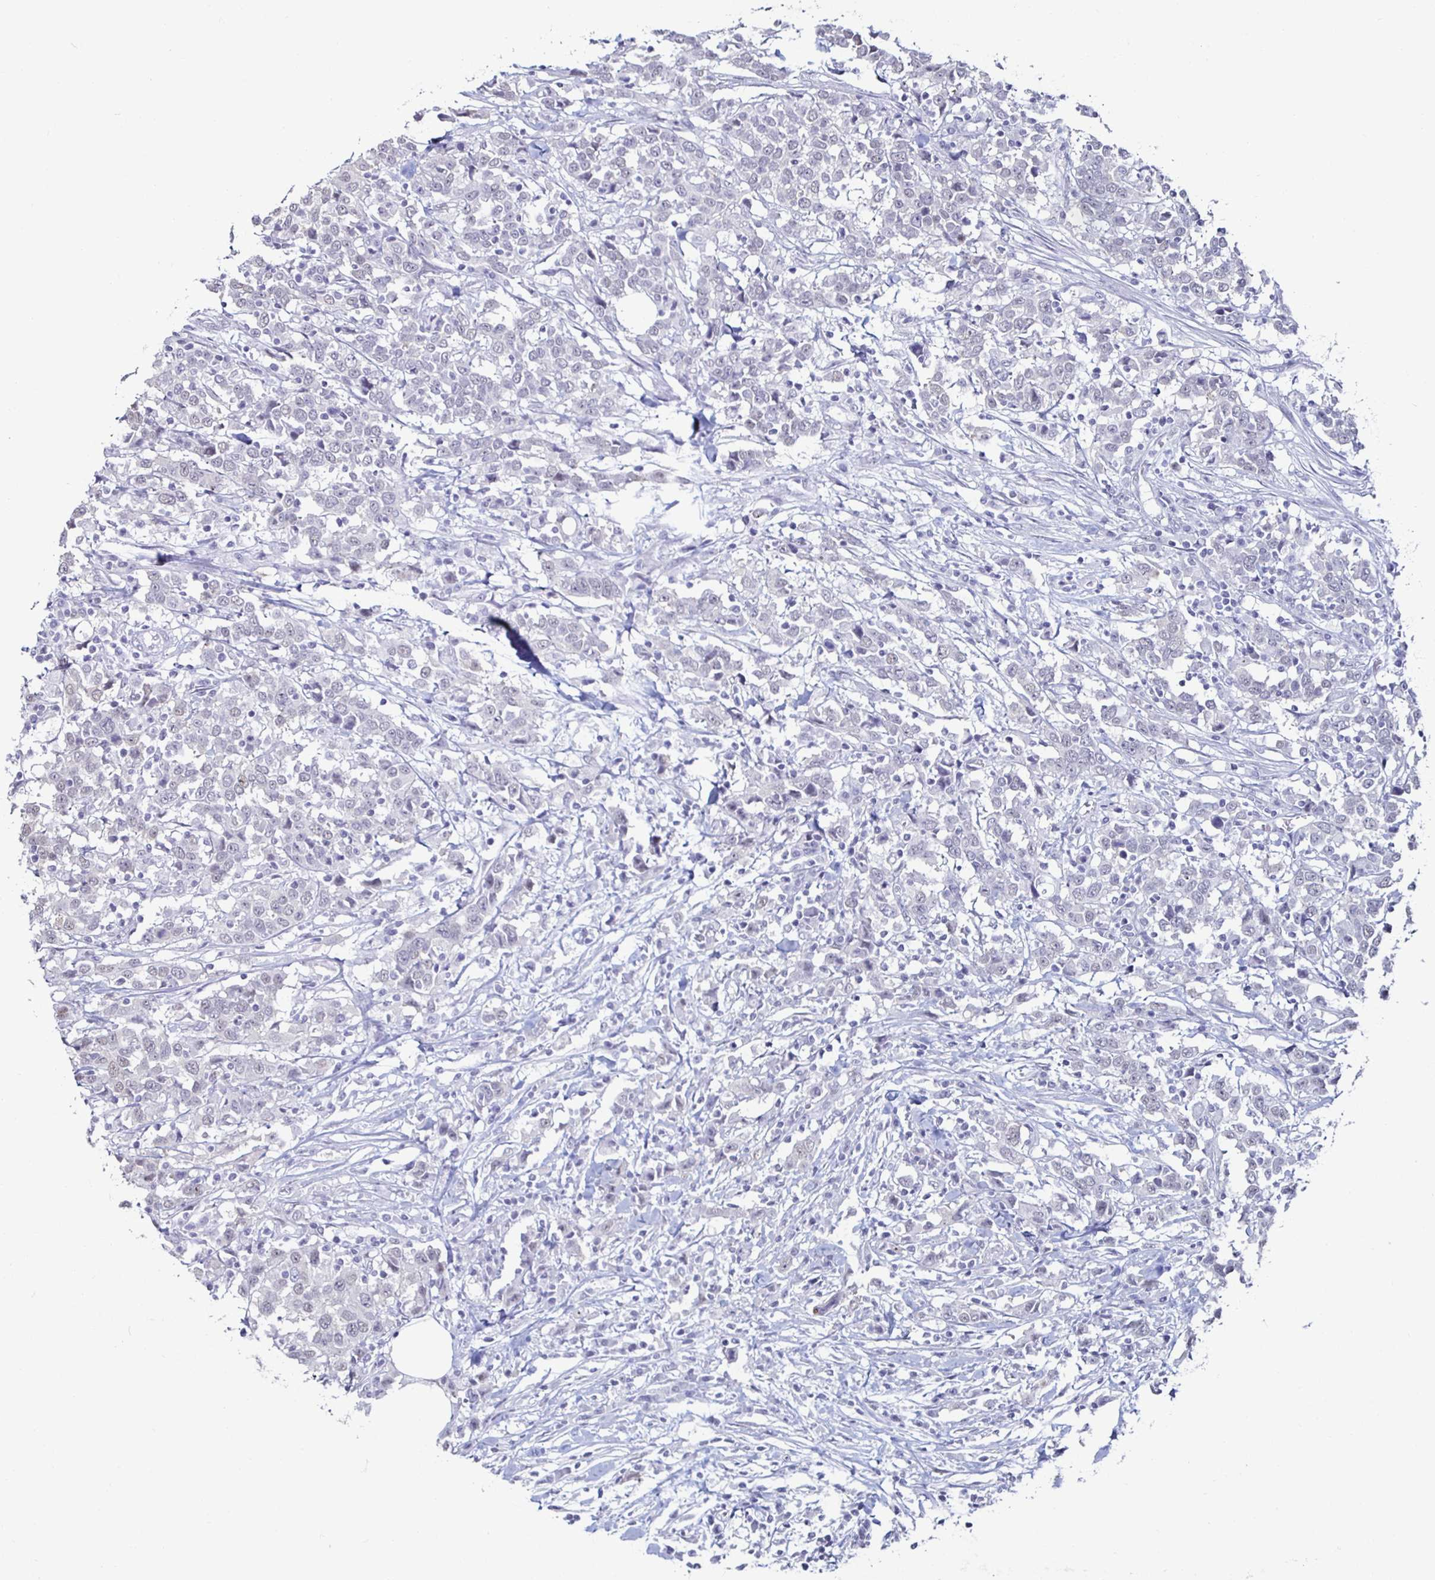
{"staining": {"intensity": "negative", "quantity": "none", "location": "none"}, "tissue": "urothelial cancer", "cell_type": "Tumor cells", "image_type": "cancer", "snomed": [{"axis": "morphology", "description": "Urothelial carcinoma, High grade"}, {"axis": "topography", "description": "Urinary bladder"}], "caption": "The IHC image has no significant positivity in tumor cells of high-grade urothelial carcinoma tissue.", "gene": "DDX39B", "patient": {"sex": "male", "age": 61}}